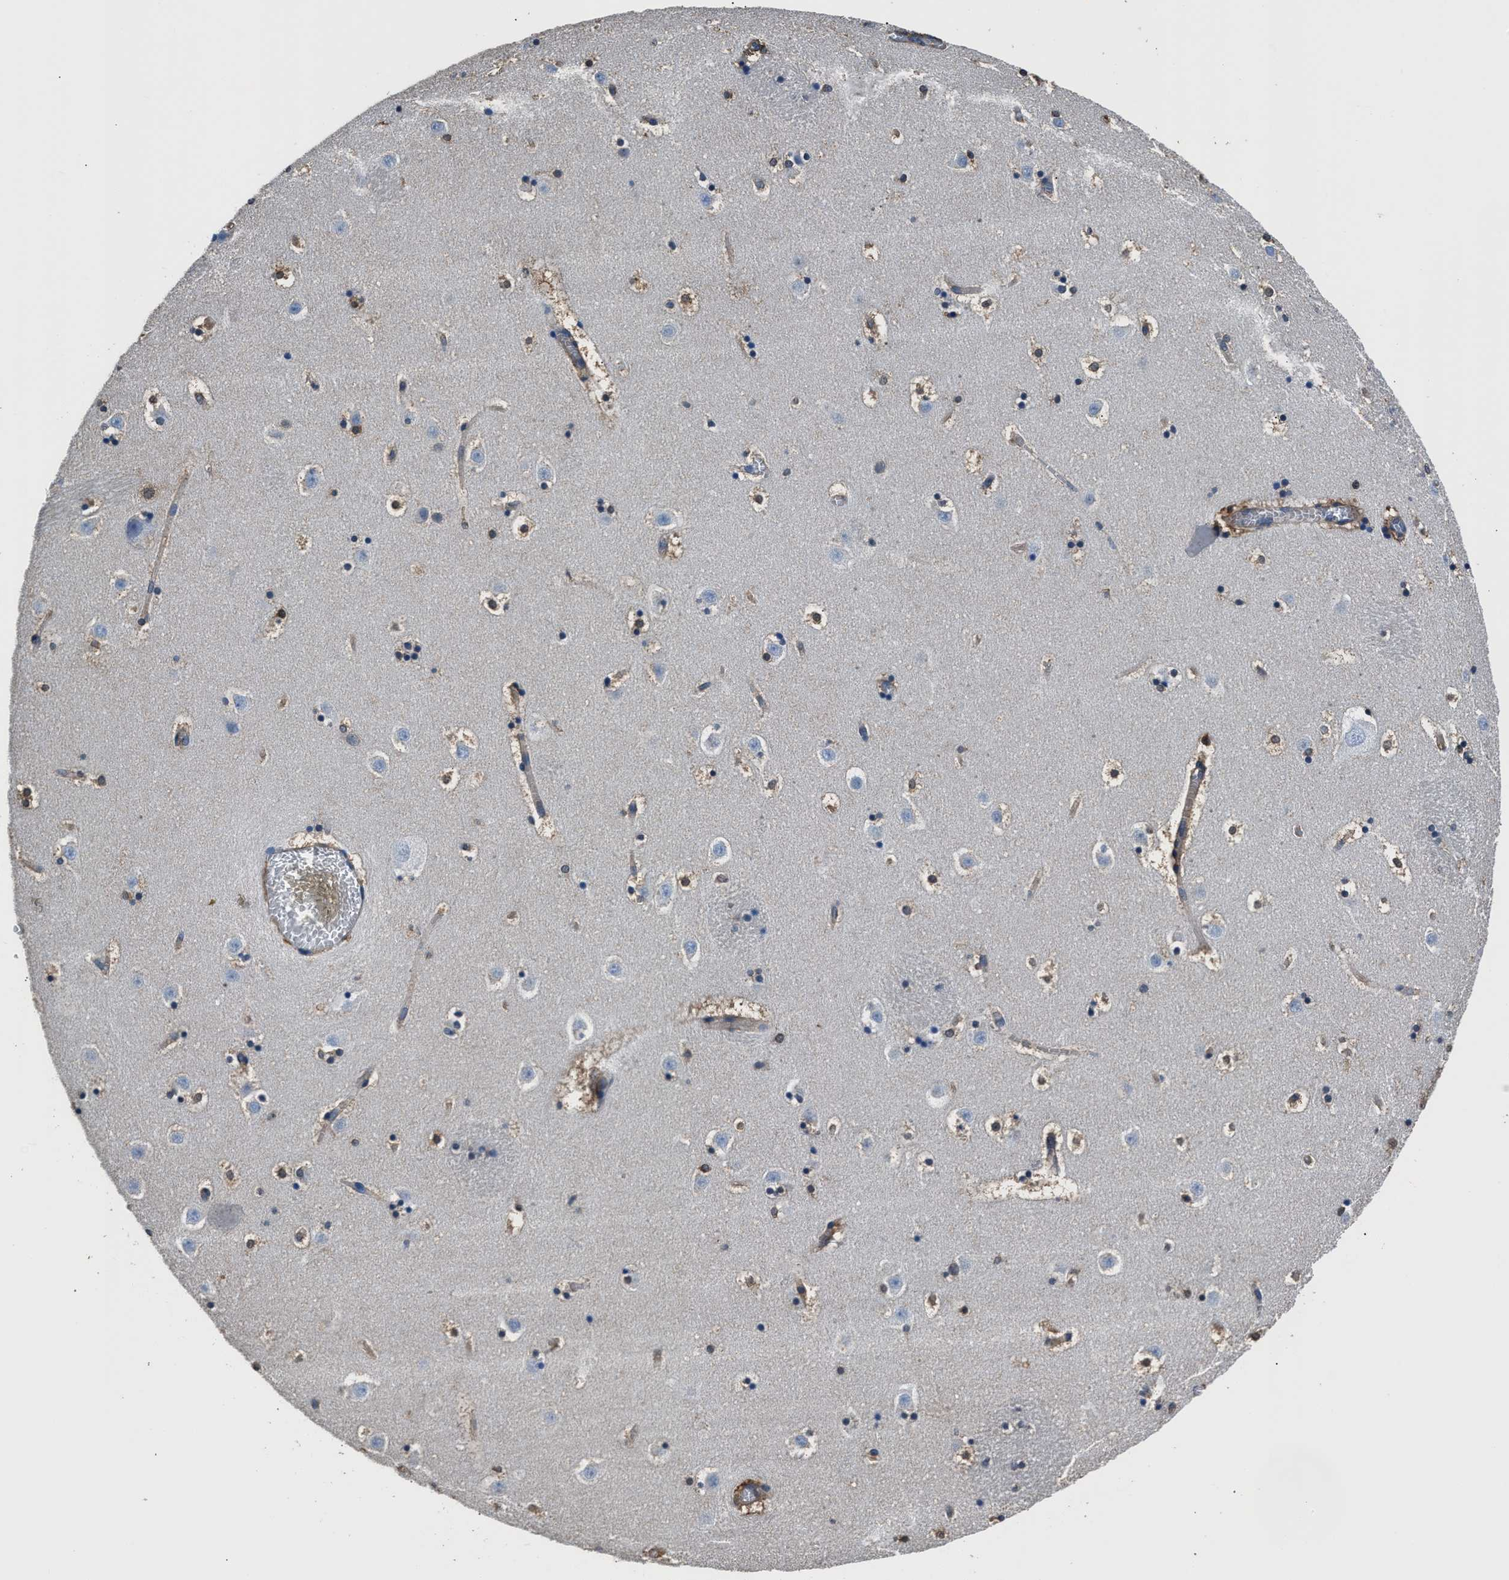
{"staining": {"intensity": "weak", "quantity": "25%-75%", "location": "cytoplasmic/membranous"}, "tissue": "caudate", "cell_type": "Glial cells", "image_type": "normal", "snomed": [{"axis": "morphology", "description": "Normal tissue, NOS"}, {"axis": "topography", "description": "Lateral ventricle wall"}], "caption": "Weak cytoplasmic/membranous staining is identified in approximately 25%-75% of glial cells in benign caudate.", "gene": "GSTP1", "patient": {"sex": "male", "age": 45}}